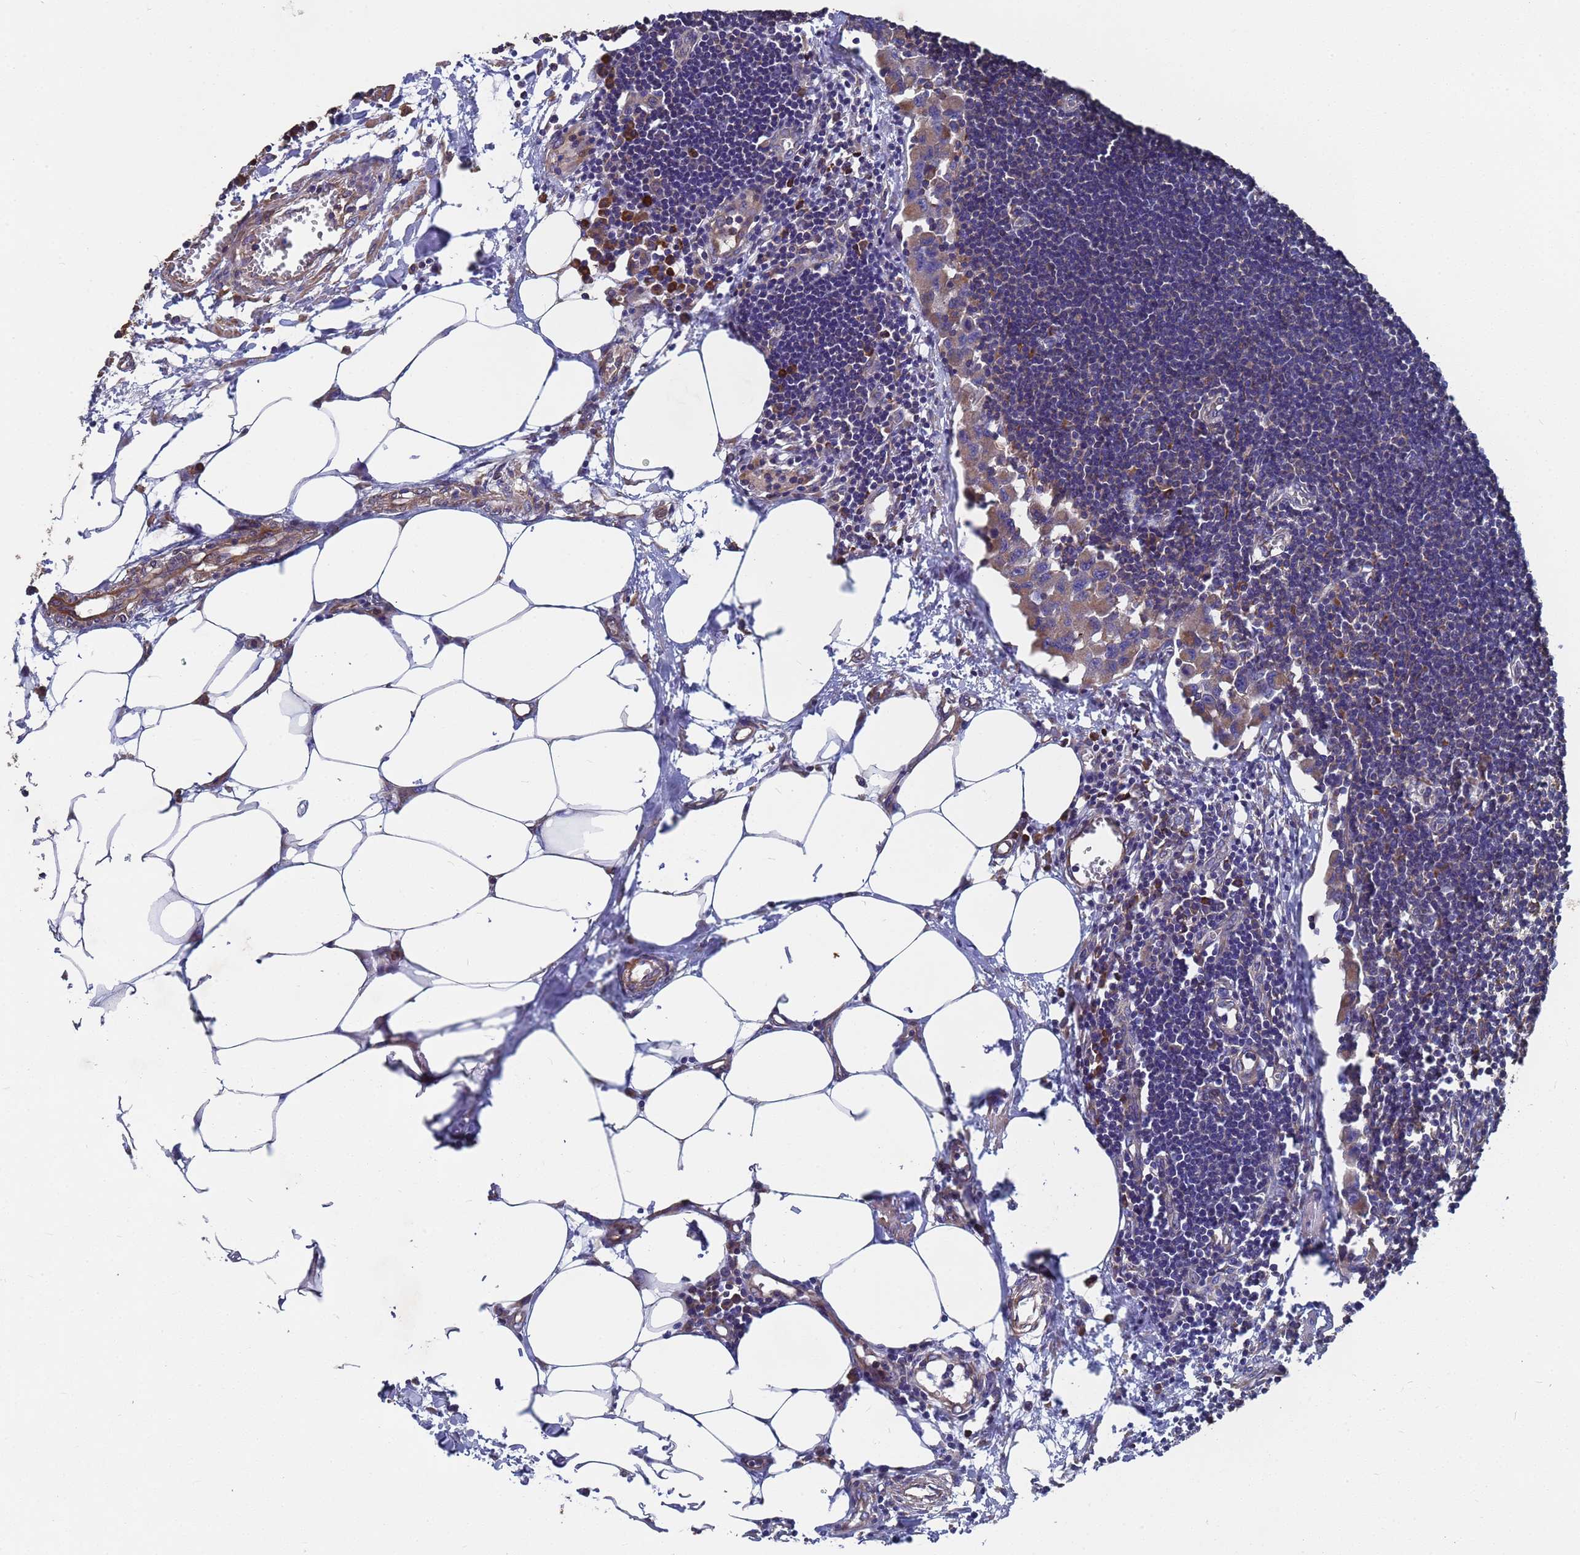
{"staining": {"intensity": "moderate", "quantity": "25%-75%", "location": "cytoplasmic/membranous"}, "tissue": "lymph node", "cell_type": "Germinal center cells", "image_type": "normal", "snomed": [{"axis": "morphology", "description": "Normal tissue, NOS"}, {"axis": "morphology", "description": "Malignant melanoma, Metastatic site"}, {"axis": "topography", "description": "Lymph node"}], "caption": "The histopathology image reveals immunohistochemical staining of benign lymph node. There is moderate cytoplasmic/membranous staining is appreciated in about 25%-75% of germinal center cells.", "gene": "PYCR1", "patient": {"sex": "male", "age": 41}}